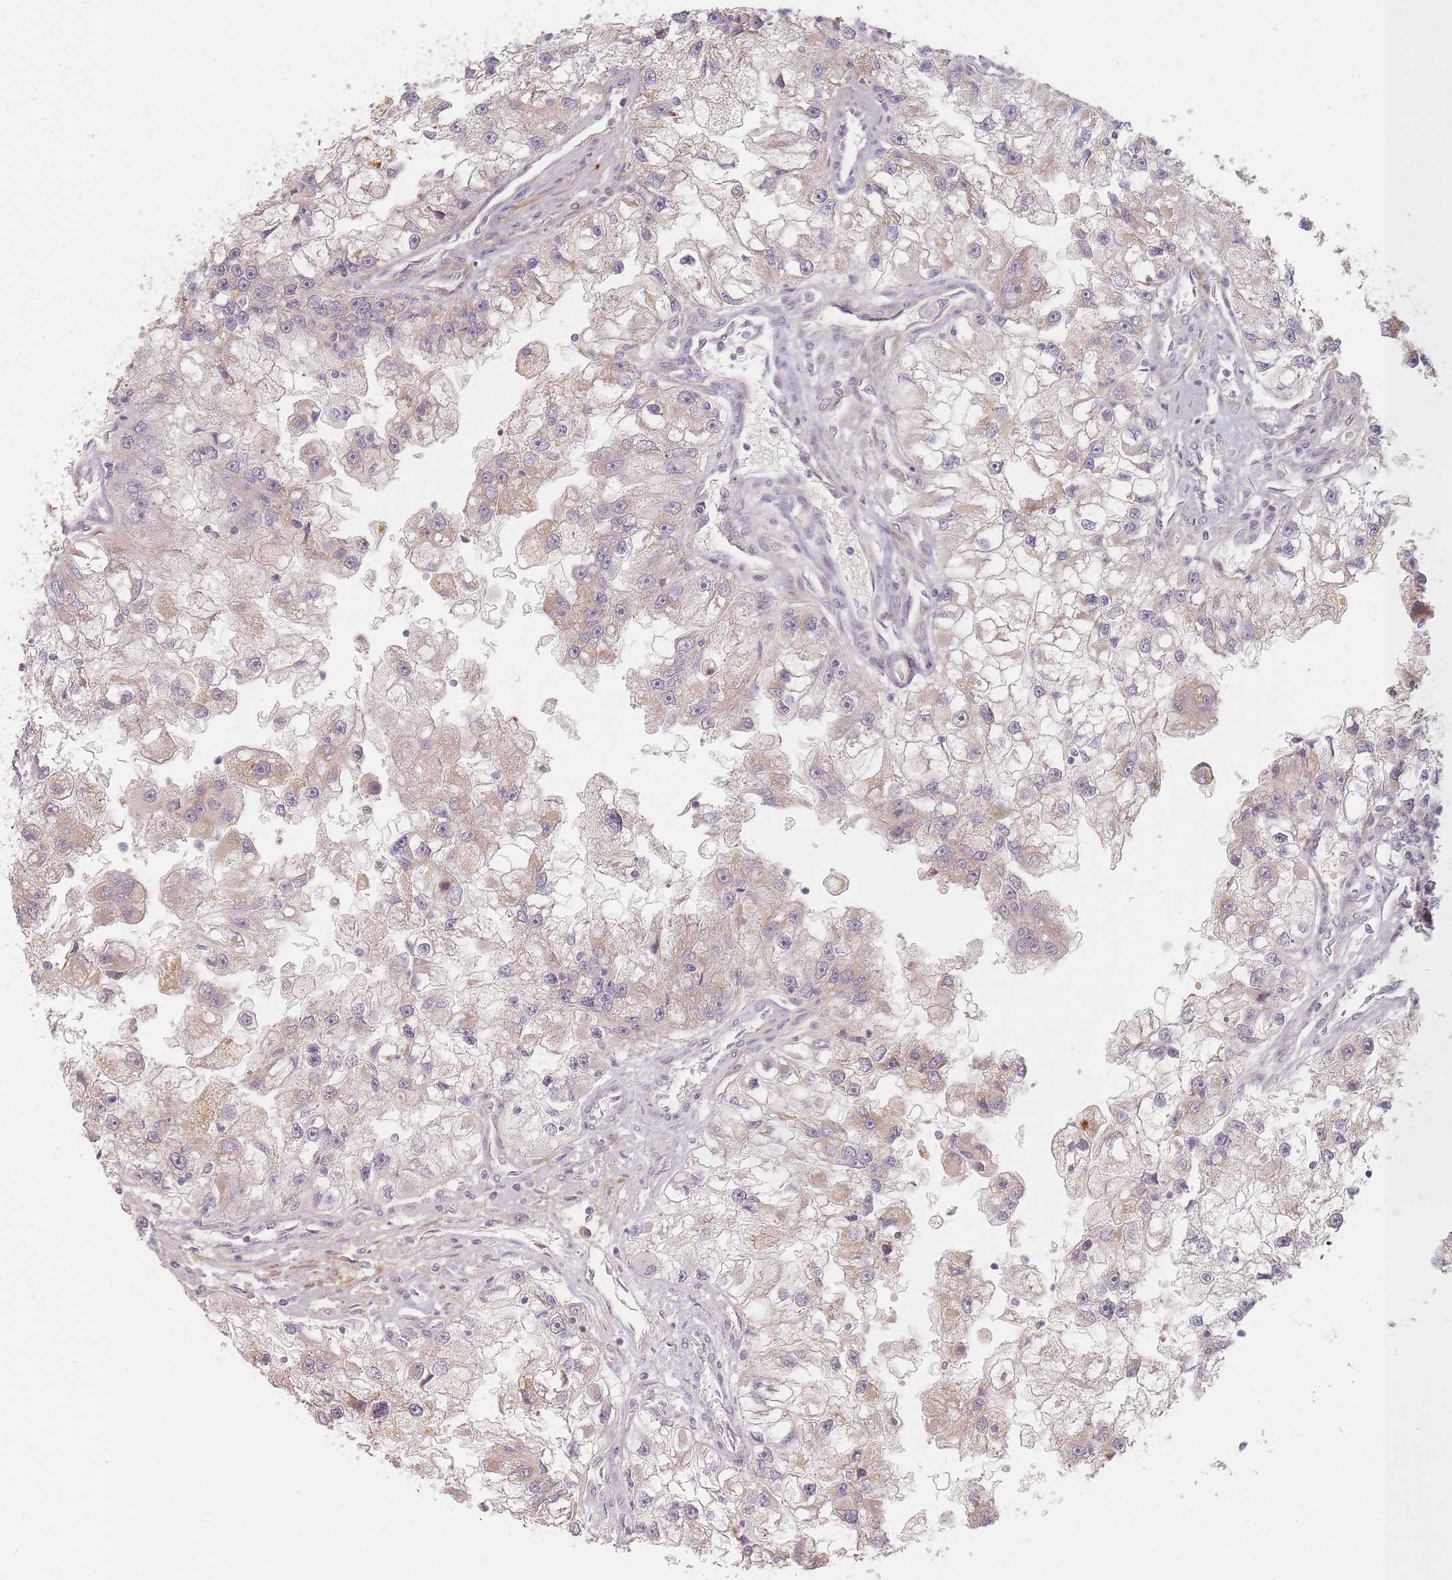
{"staining": {"intensity": "weak", "quantity": "25%-75%", "location": "cytoplasmic/membranous"}, "tissue": "renal cancer", "cell_type": "Tumor cells", "image_type": "cancer", "snomed": [{"axis": "morphology", "description": "Adenocarcinoma, NOS"}, {"axis": "topography", "description": "Kidney"}], "caption": "Tumor cells demonstrate low levels of weak cytoplasmic/membranous positivity in approximately 25%-75% of cells in renal adenocarcinoma.", "gene": "ZKSCAN7", "patient": {"sex": "male", "age": 63}}